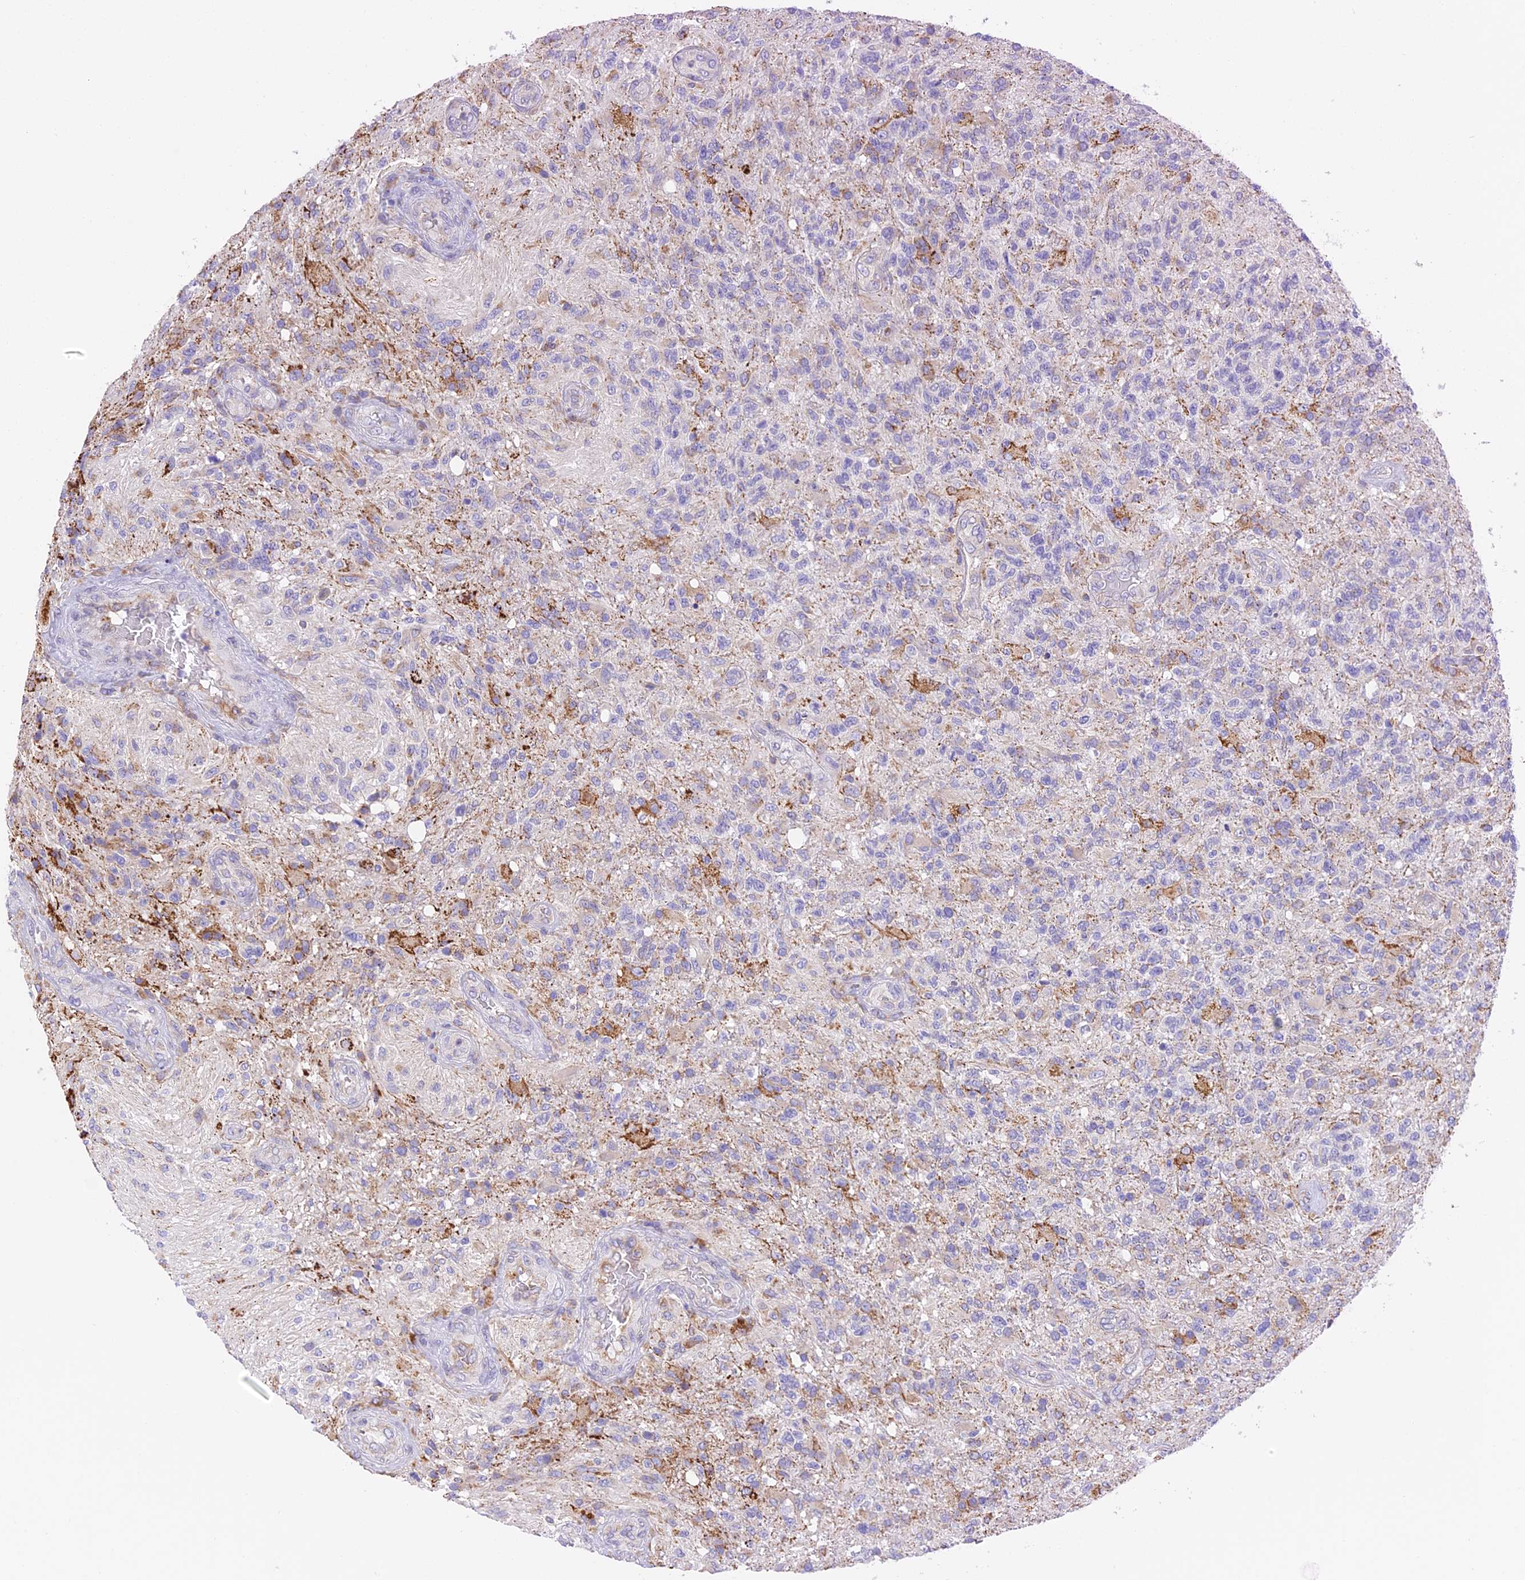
{"staining": {"intensity": "negative", "quantity": "none", "location": "none"}, "tissue": "glioma", "cell_type": "Tumor cells", "image_type": "cancer", "snomed": [{"axis": "morphology", "description": "Glioma, malignant, High grade"}, {"axis": "topography", "description": "Brain"}], "caption": "An IHC histopathology image of glioma is shown. There is no staining in tumor cells of glioma.", "gene": "VKORC1", "patient": {"sex": "male", "age": 56}}